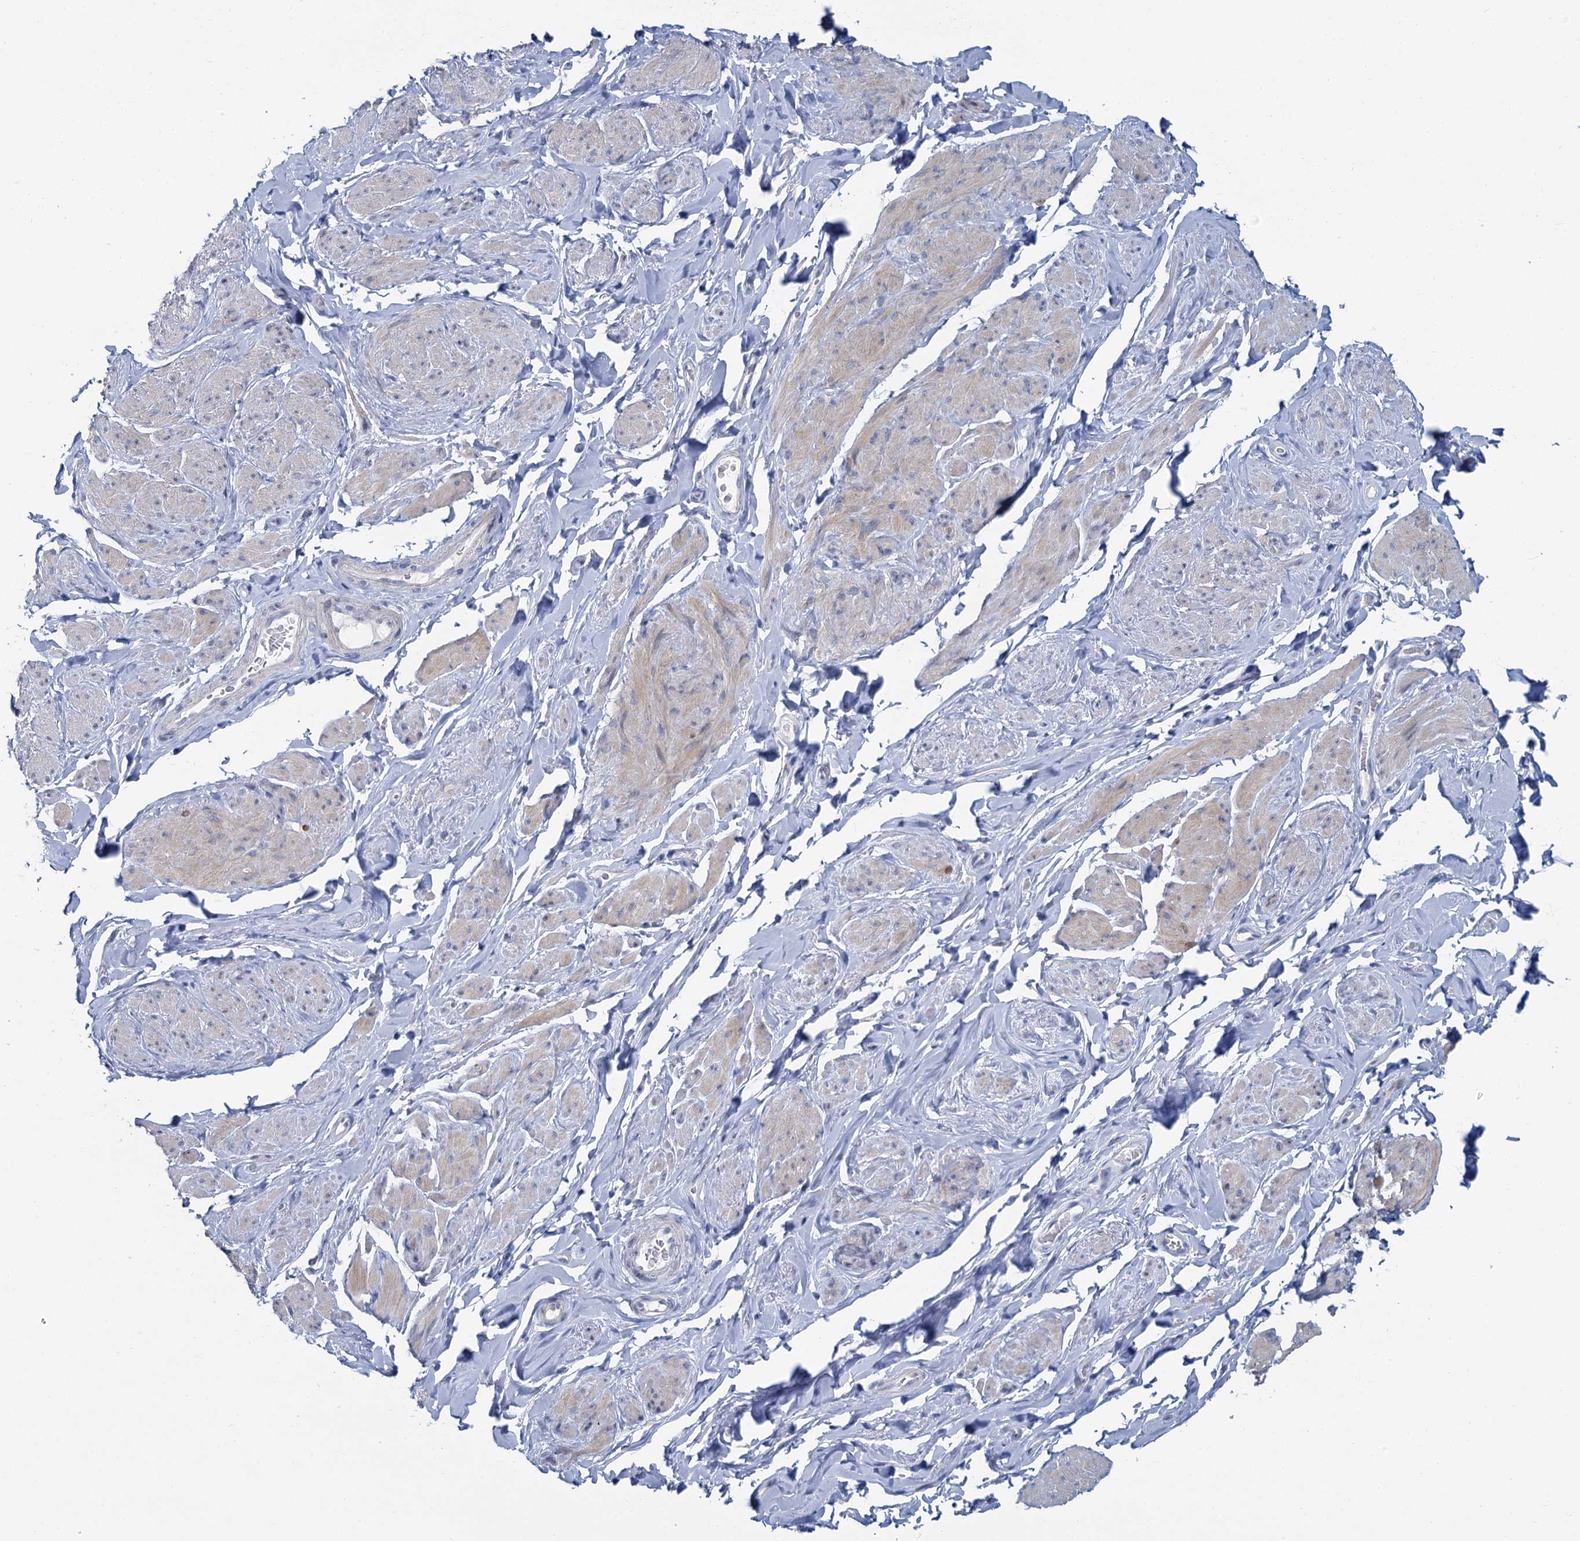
{"staining": {"intensity": "weak", "quantity": "25%-75%", "location": "cytoplasmic/membranous,nuclear"}, "tissue": "smooth muscle", "cell_type": "Smooth muscle cells", "image_type": "normal", "snomed": [{"axis": "morphology", "description": "Normal tissue, NOS"}, {"axis": "topography", "description": "Smooth muscle"}, {"axis": "topography", "description": "Peripheral nerve tissue"}], "caption": "Protein expression analysis of unremarkable smooth muscle shows weak cytoplasmic/membranous,nuclear positivity in approximately 25%-75% of smooth muscle cells. (brown staining indicates protein expression, while blue staining denotes nuclei).", "gene": "ACRBP", "patient": {"sex": "male", "age": 69}}